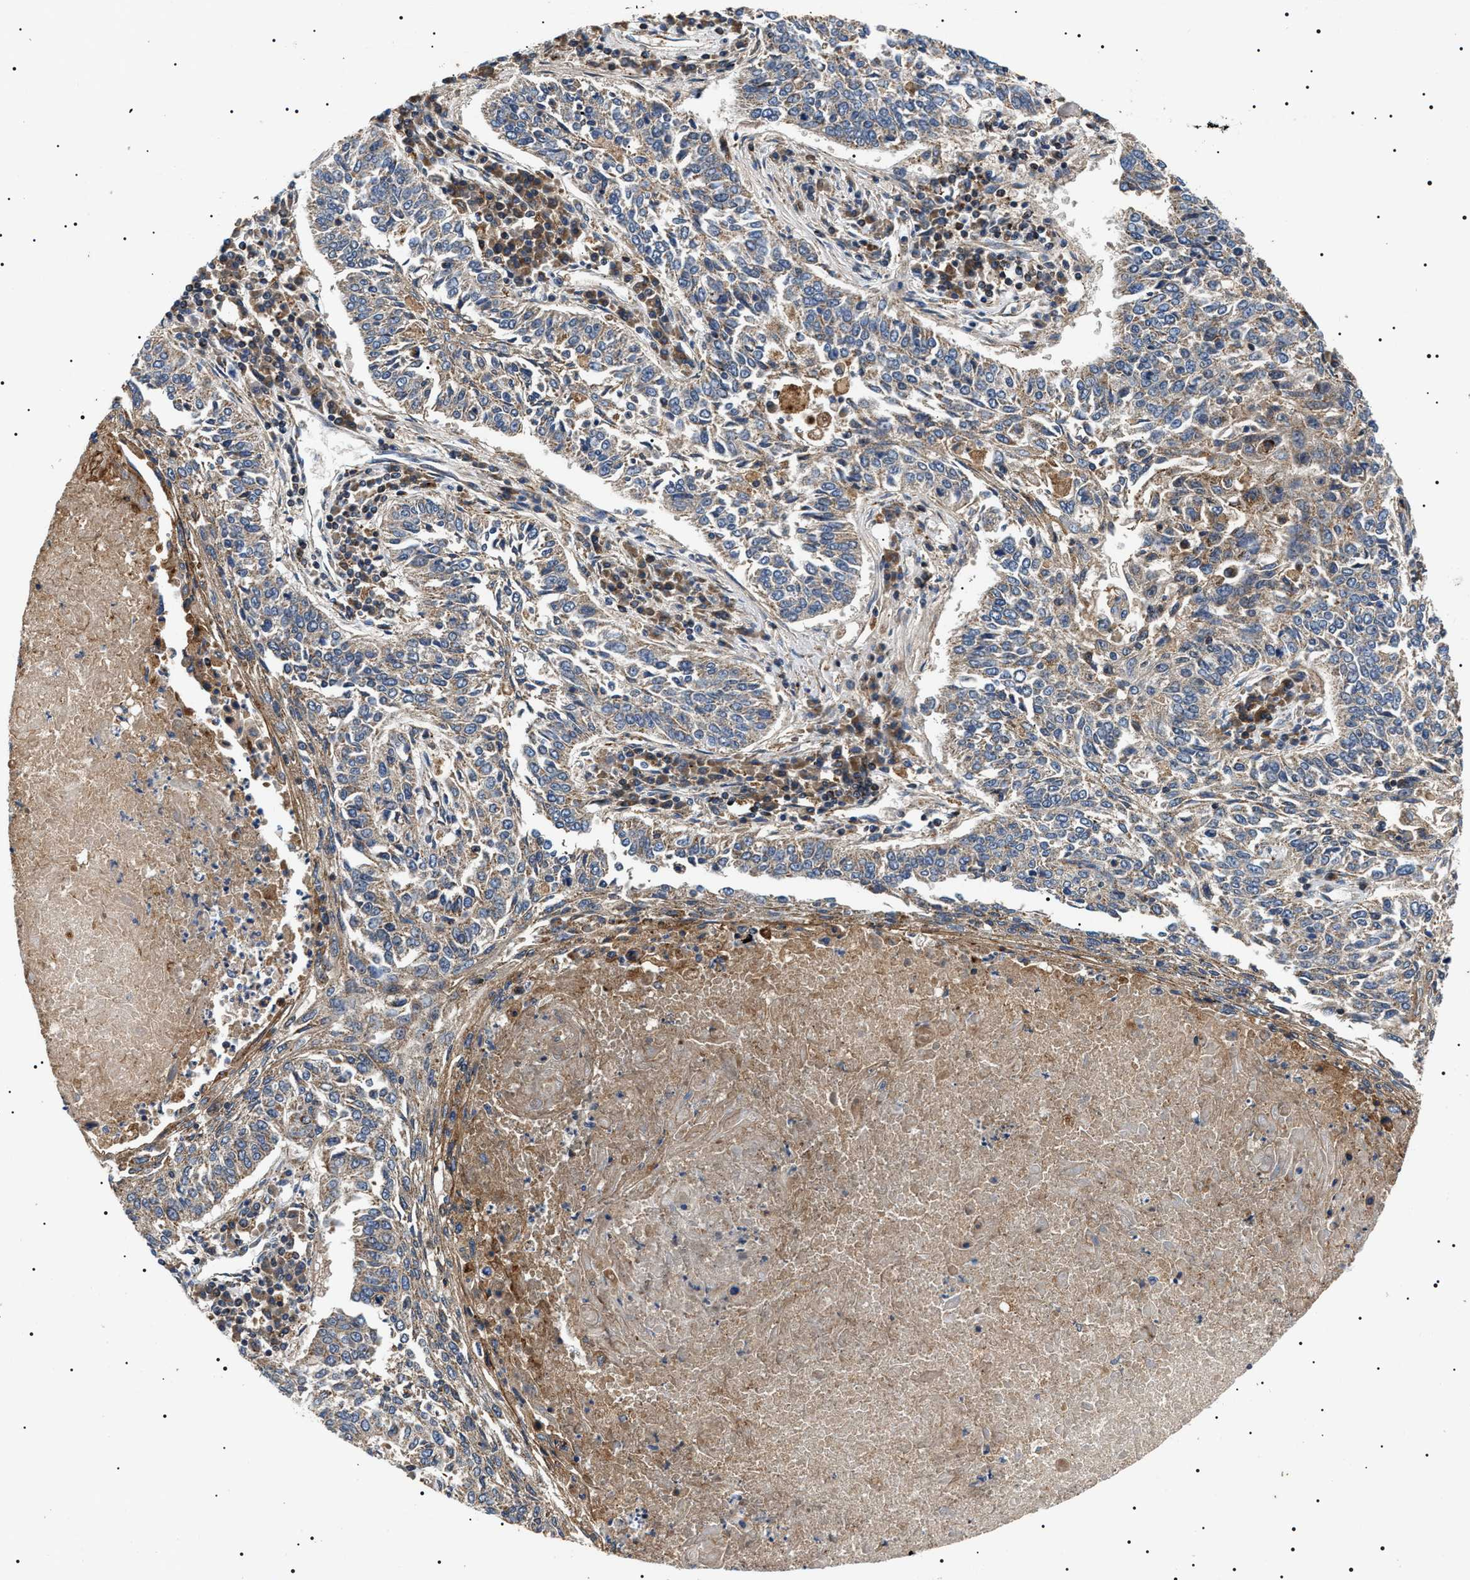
{"staining": {"intensity": "weak", "quantity": "<25%", "location": "cytoplasmic/membranous"}, "tissue": "lung cancer", "cell_type": "Tumor cells", "image_type": "cancer", "snomed": [{"axis": "morphology", "description": "Normal tissue, NOS"}, {"axis": "morphology", "description": "Squamous cell carcinoma, NOS"}, {"axis": "topography", "description": "Cartilage tissue"}, {"axis": "topography", "description": "Bronchus"}, {"axis": "topography", "description": "Lung"}], "caption": "Tumor cells show no significant protein staining in lung squamous cell carcinoma.", "gene": "OXSM", "patient": {"sex": "female", "age": 49}}